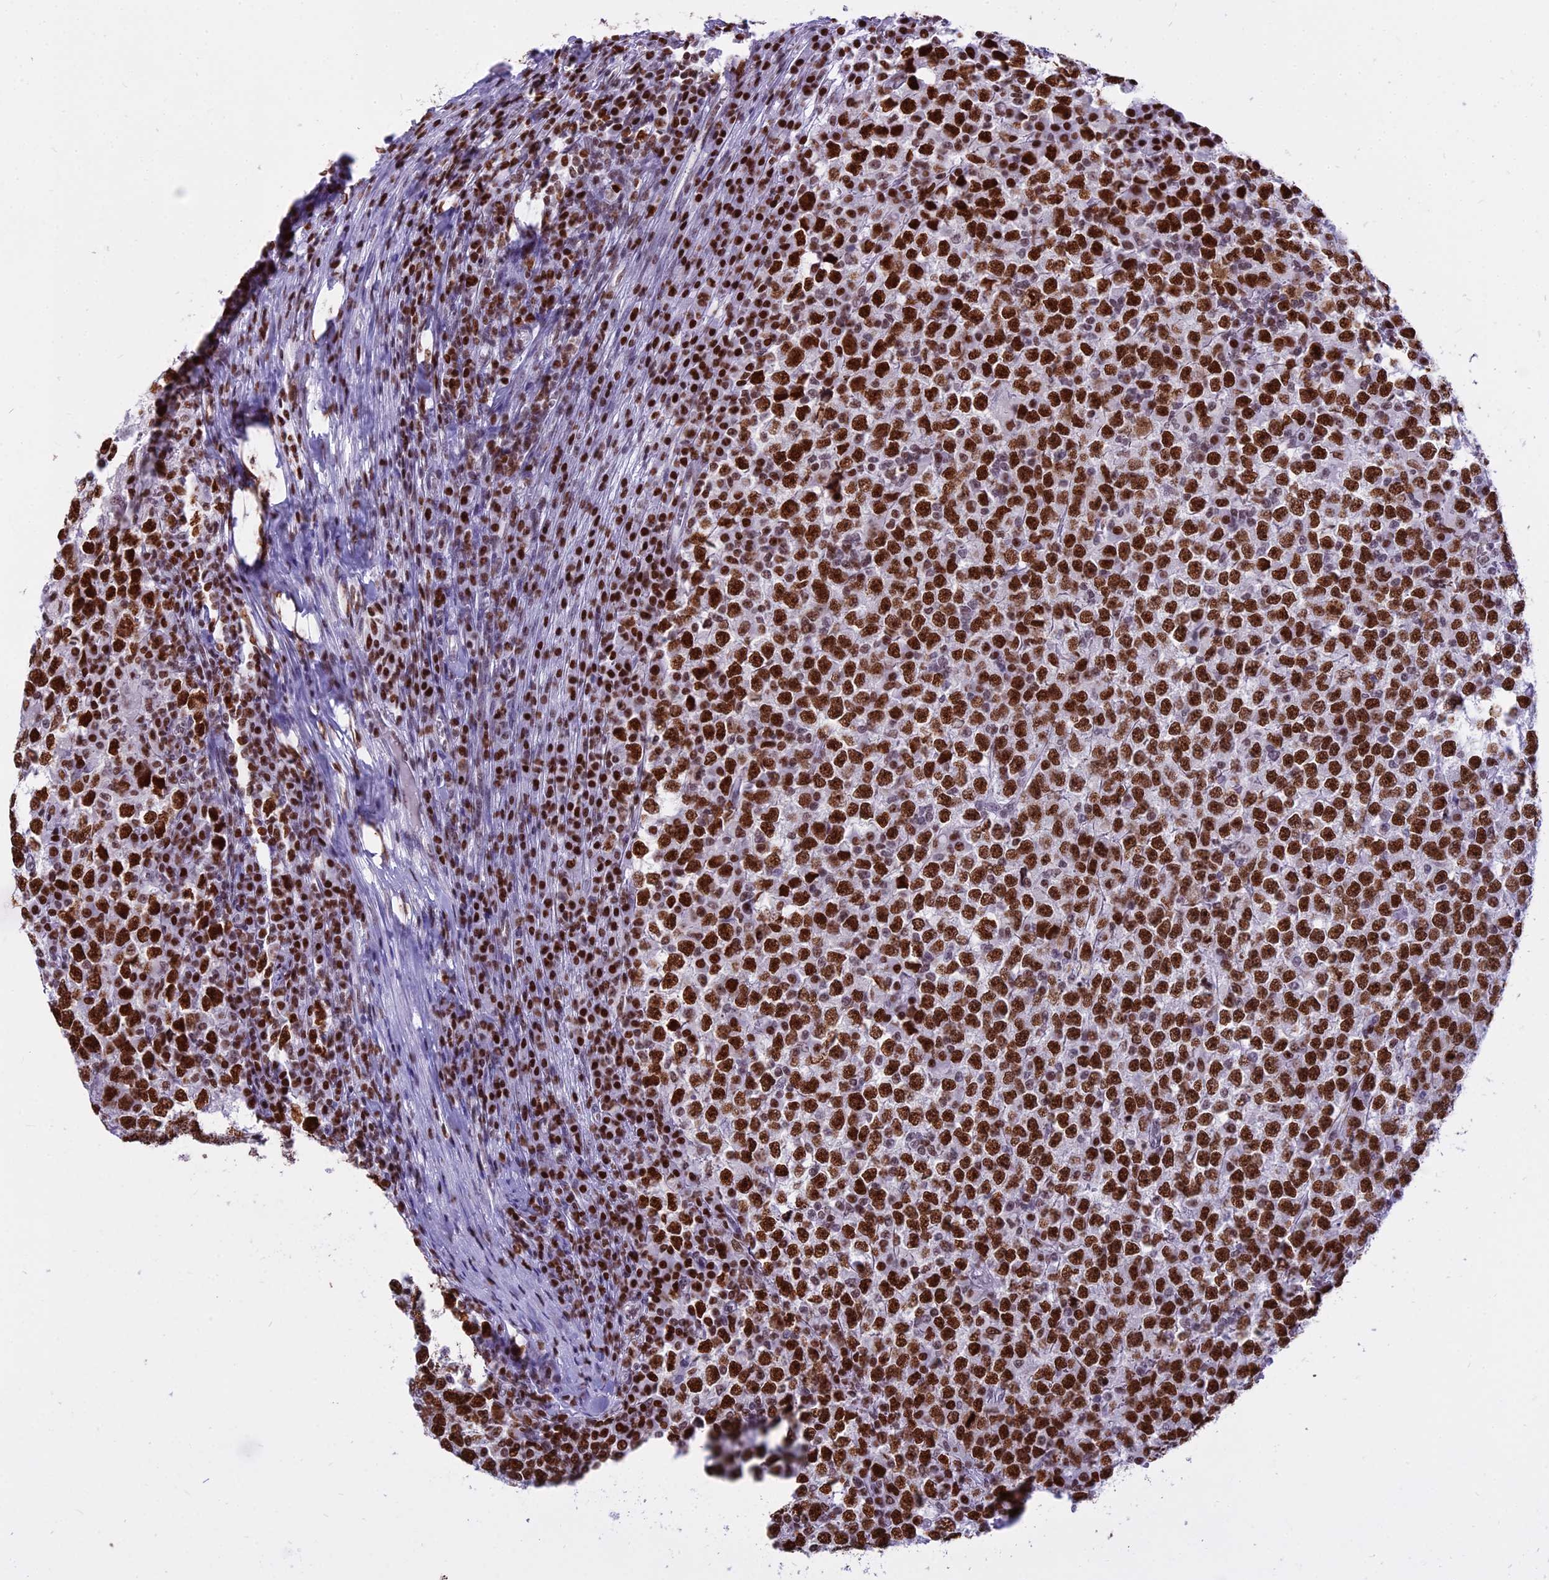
{"staining": {"intensity": "strong", "quantity": ">75%", "location": "nuclear"}, "tissue": "testis cancer", "cell_type": "Tumor cells", "image_type": "cancer", "snomed": [{"axis": "morphology", "description": "Seminoma, NOS"}, {"axis": "topography", "description": "Testis"}], "caption": "A brown stain shows strong nuclear expression of a protein in testis cancer (seminoma) tumor cells.", "gene": "PARP1", "patient": {"sex": "male", "age": 65}}